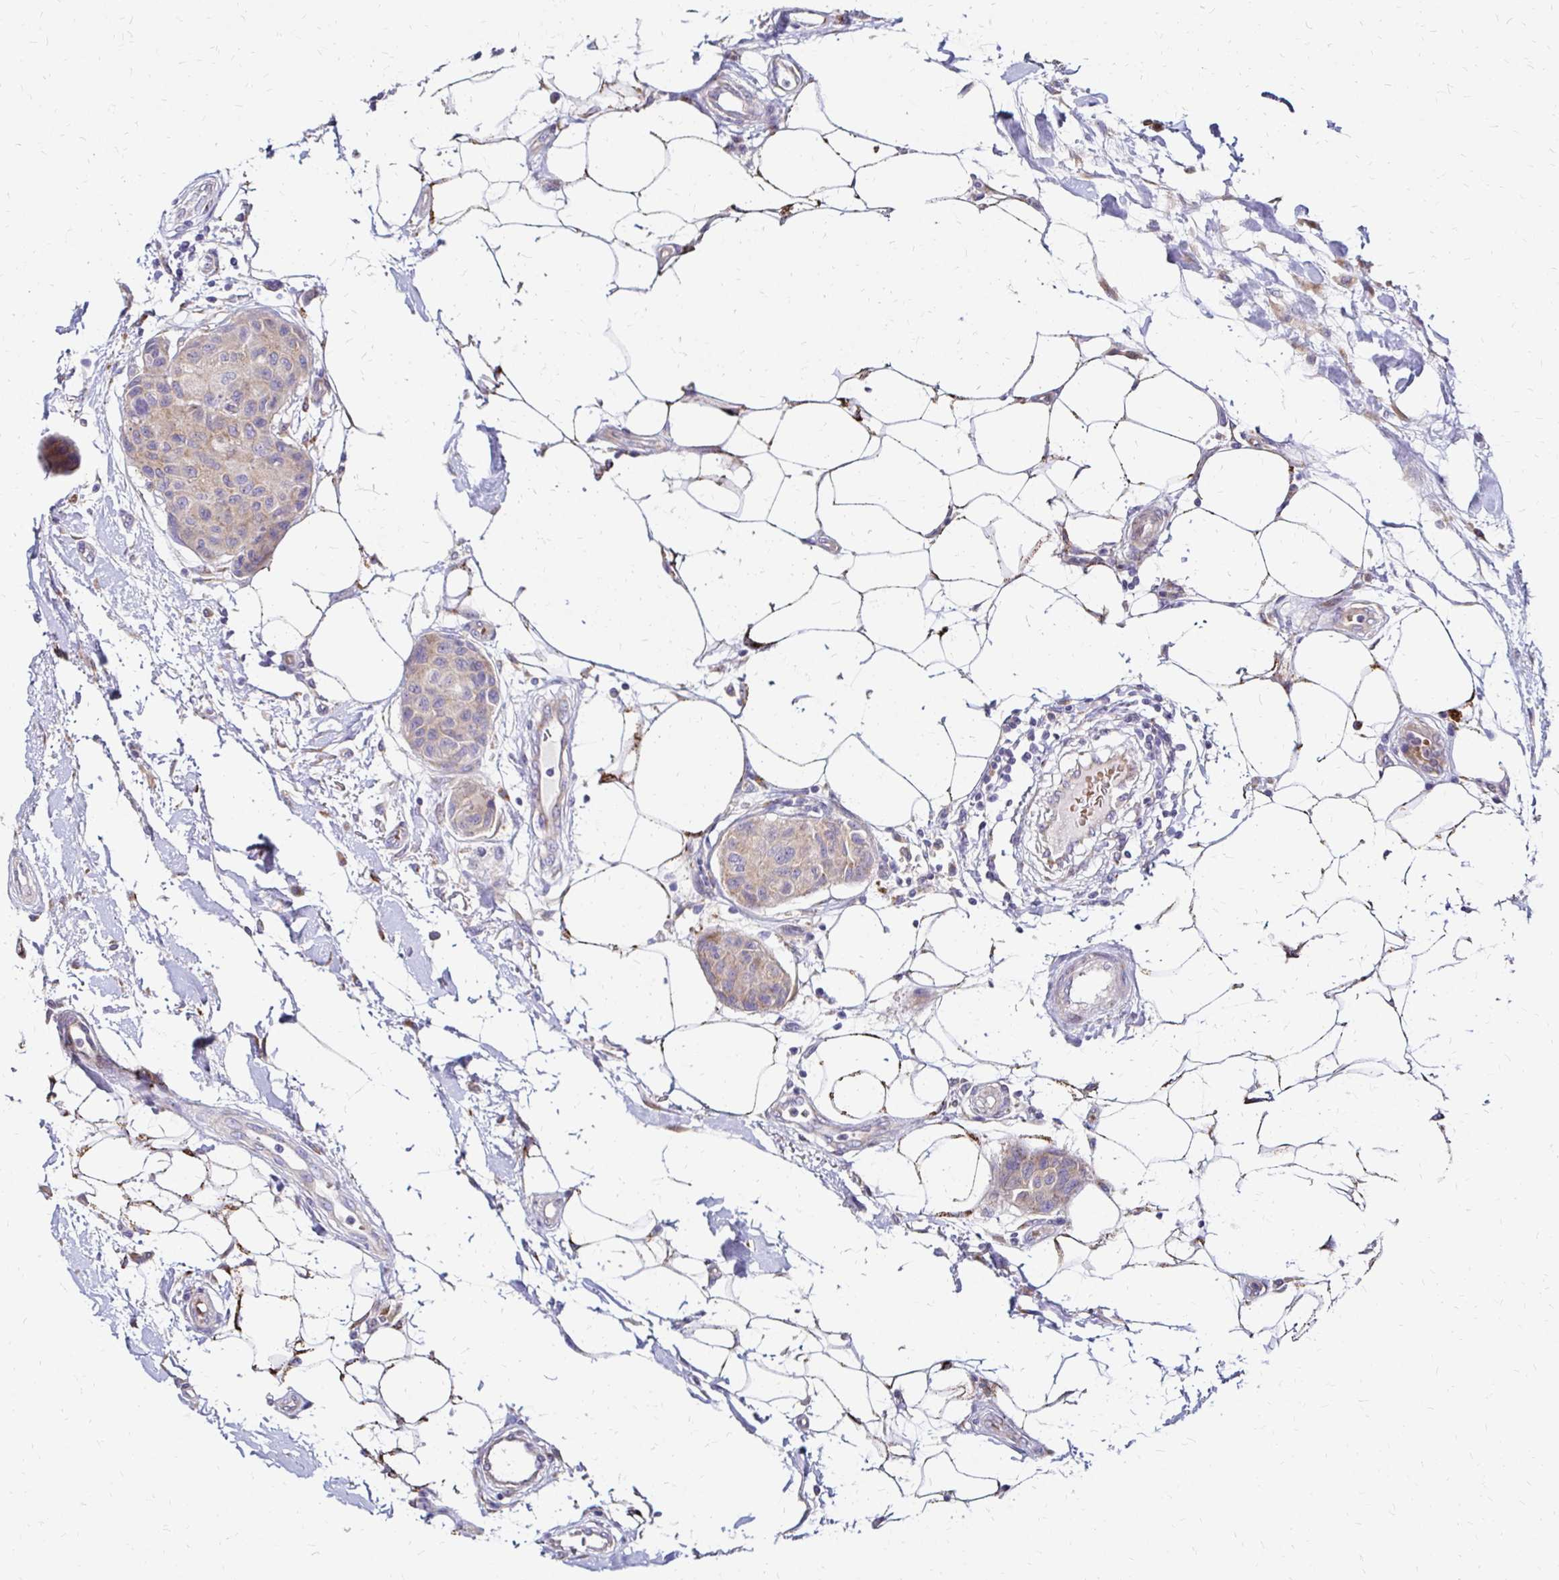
{"staining": {"intensity": "weak", "quantity": ">75%", "location": "cytoplasmic/membranous"}, "tissue": "breast cancer", "cell_type": "Tumor cells", "image_type": "cancer", "snomed": [{"axis": "morphology", "description": "Duct carcinoma"}, {"axis": "topography", "description": "Breast"}, {"axis": "topography", "description": "Lymph node"}], "caption": "High-magnification brightfield microscopy of breast cancer stained with DAB (brown) and counterstained with hematoxylin (blue). tumor cells exhibit weak cytoplasmic/membranous staining is appreciated in about>75% of cells.", "gene": "IDUA", "patient": {"sex": "female", "age": 80}}